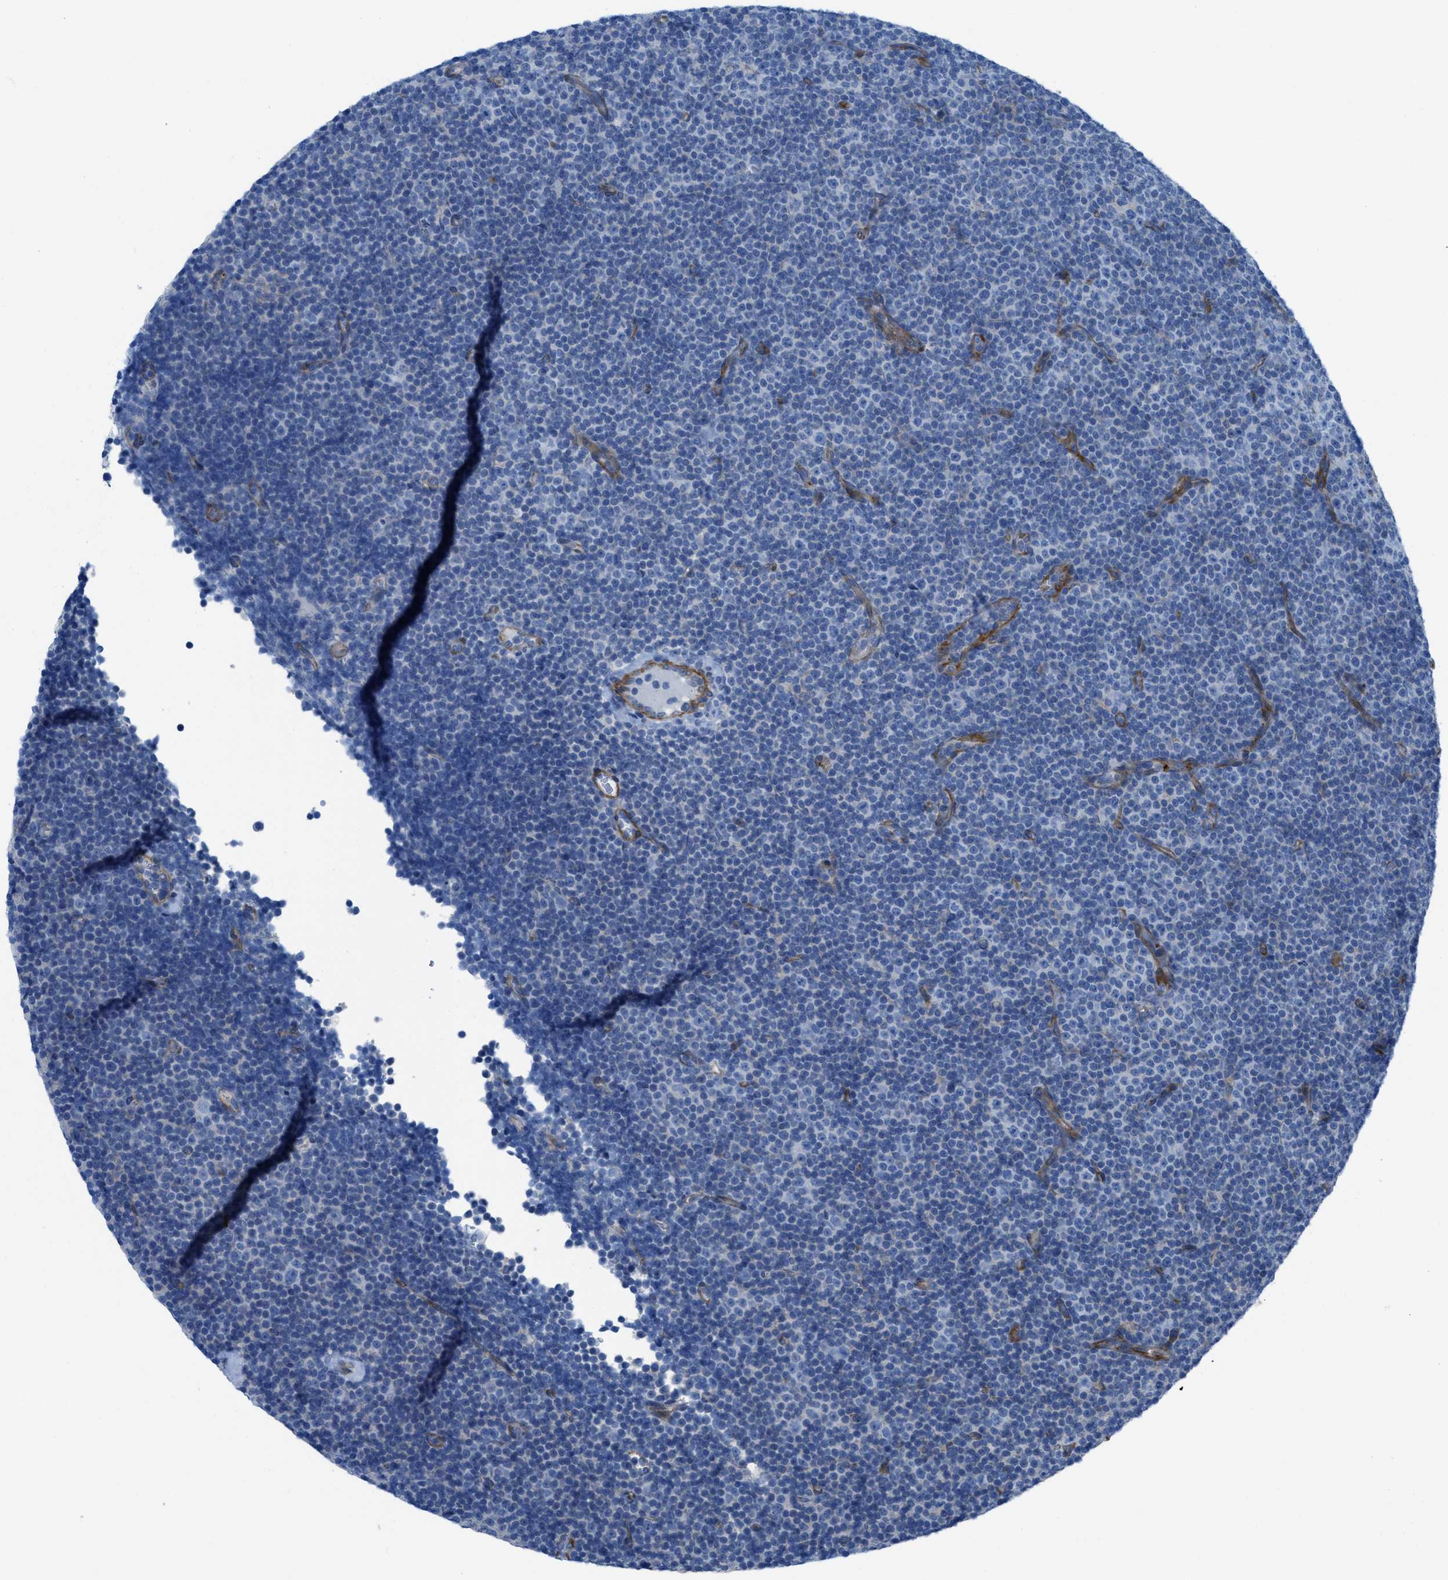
{"staining": {"intensity": "negative", "quantity": "none", "location": "none"}, "tissue": "lymphoma", "cell_type": "Tumor cells", "image_type": "cancer", "snomed": [{"axis": "morphology", "description": "Malignant lymphoma, non-Hodgkin's type, Low grade"}, {"axis": "topography", "description": "Lymph node"}], "caption": "This histopathology image is of malignant lymphoma, non-Hodgkin's type (low-grade) stained with IHC to label a protein in brown with the nuclei are counter-stained blue. There is no expression in tumor cells.", "gene": "KCNH7", "patient": {"sex": "female", "age": 67}}